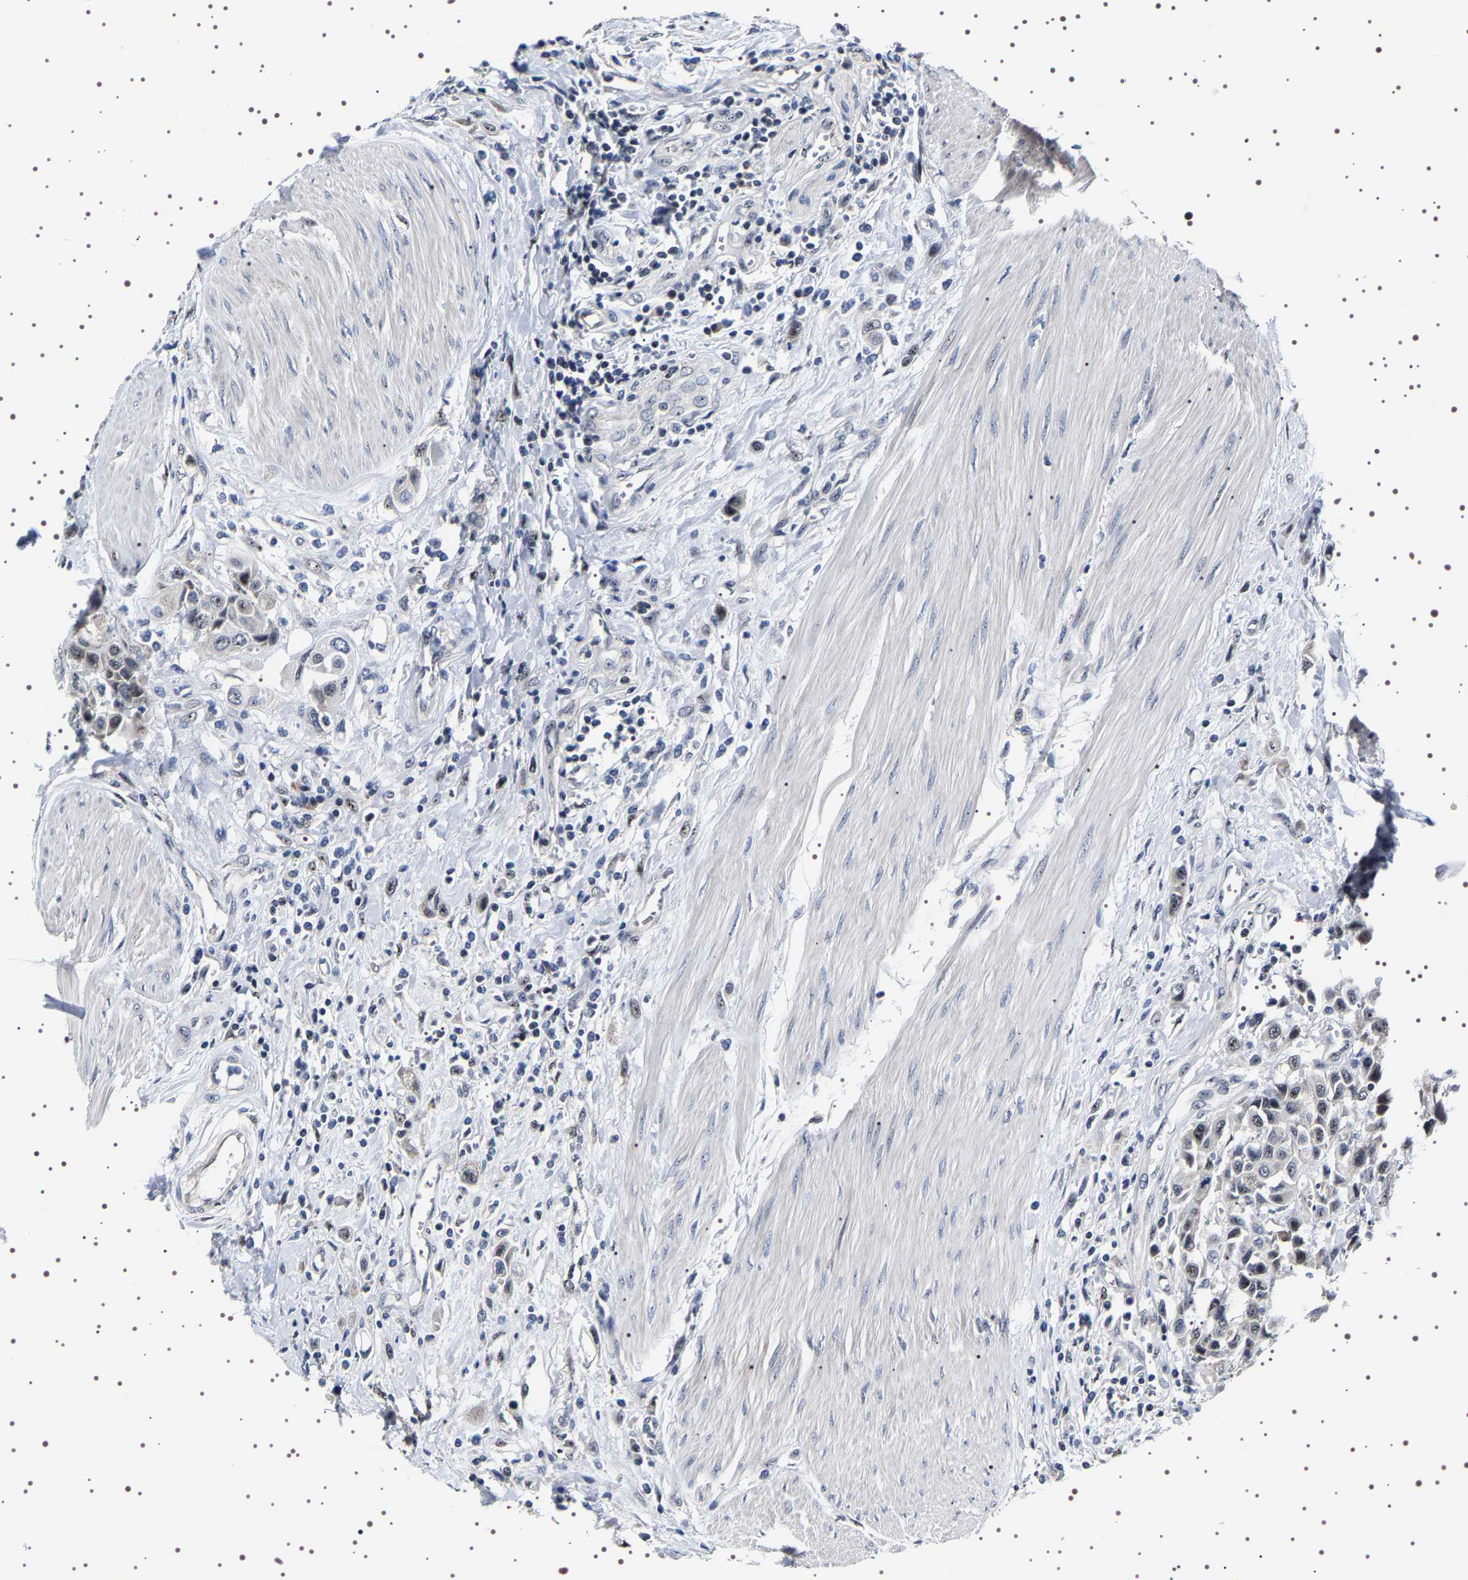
{"staining": {"intensity": "moderate", "quantity": "<25%", "location": "nuclear"}, "tissue": "urothelial cancer", "cell_type": "Tumor cells", "image_type": "cancer", "snomed": [{"axis": "morphology", "description": "Urothelial carcinoma, High grade"}, {"axis": "topography", "description": "Urinary bladder"}], "caption": "Protein expression by IHC shows moderate nuclear expression in approximately <25% of tumor cells in urothelial cancer.", "gene": "GNL3", "patient": {"sex": "male", "age": 50}}